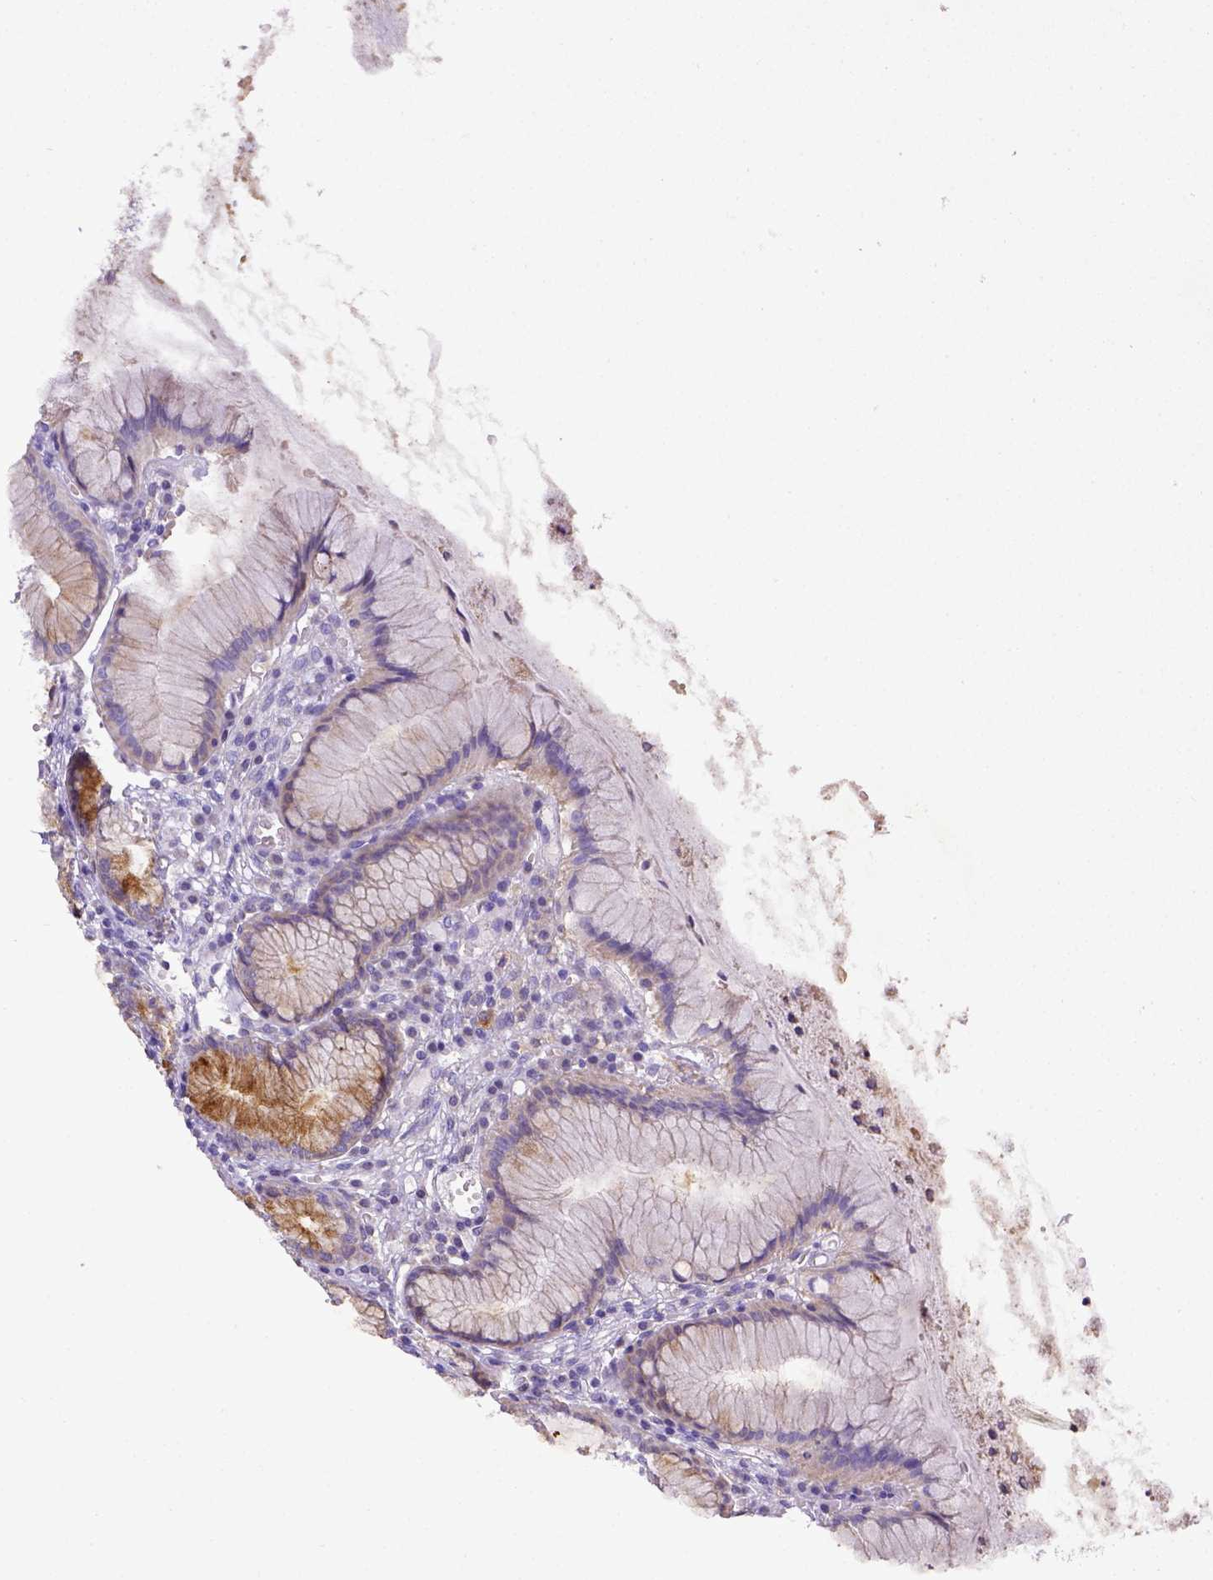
{"staining": {"intensity": "moderate", "quantity": ">75%", "location": "cytoplasmic/membranous"}, "tissue": "stomach", "cell_type": "Glandular cells", "image_type": "normal", "snomed": [{"axis": "morphology", "description": "Normal tissue, NOS"}, {"axis": "topography", "description": "Stomach"}], "caption": "Brown immunohistochemical staining in benign stomach shows moderate cytoplasmic/membranous staining in approximately >75% of glandular cells. (Brightfield microscopy of DAB IHC at high magnification).", "gene": "CD40", "patient": {"sex": "male", "age": 55}}